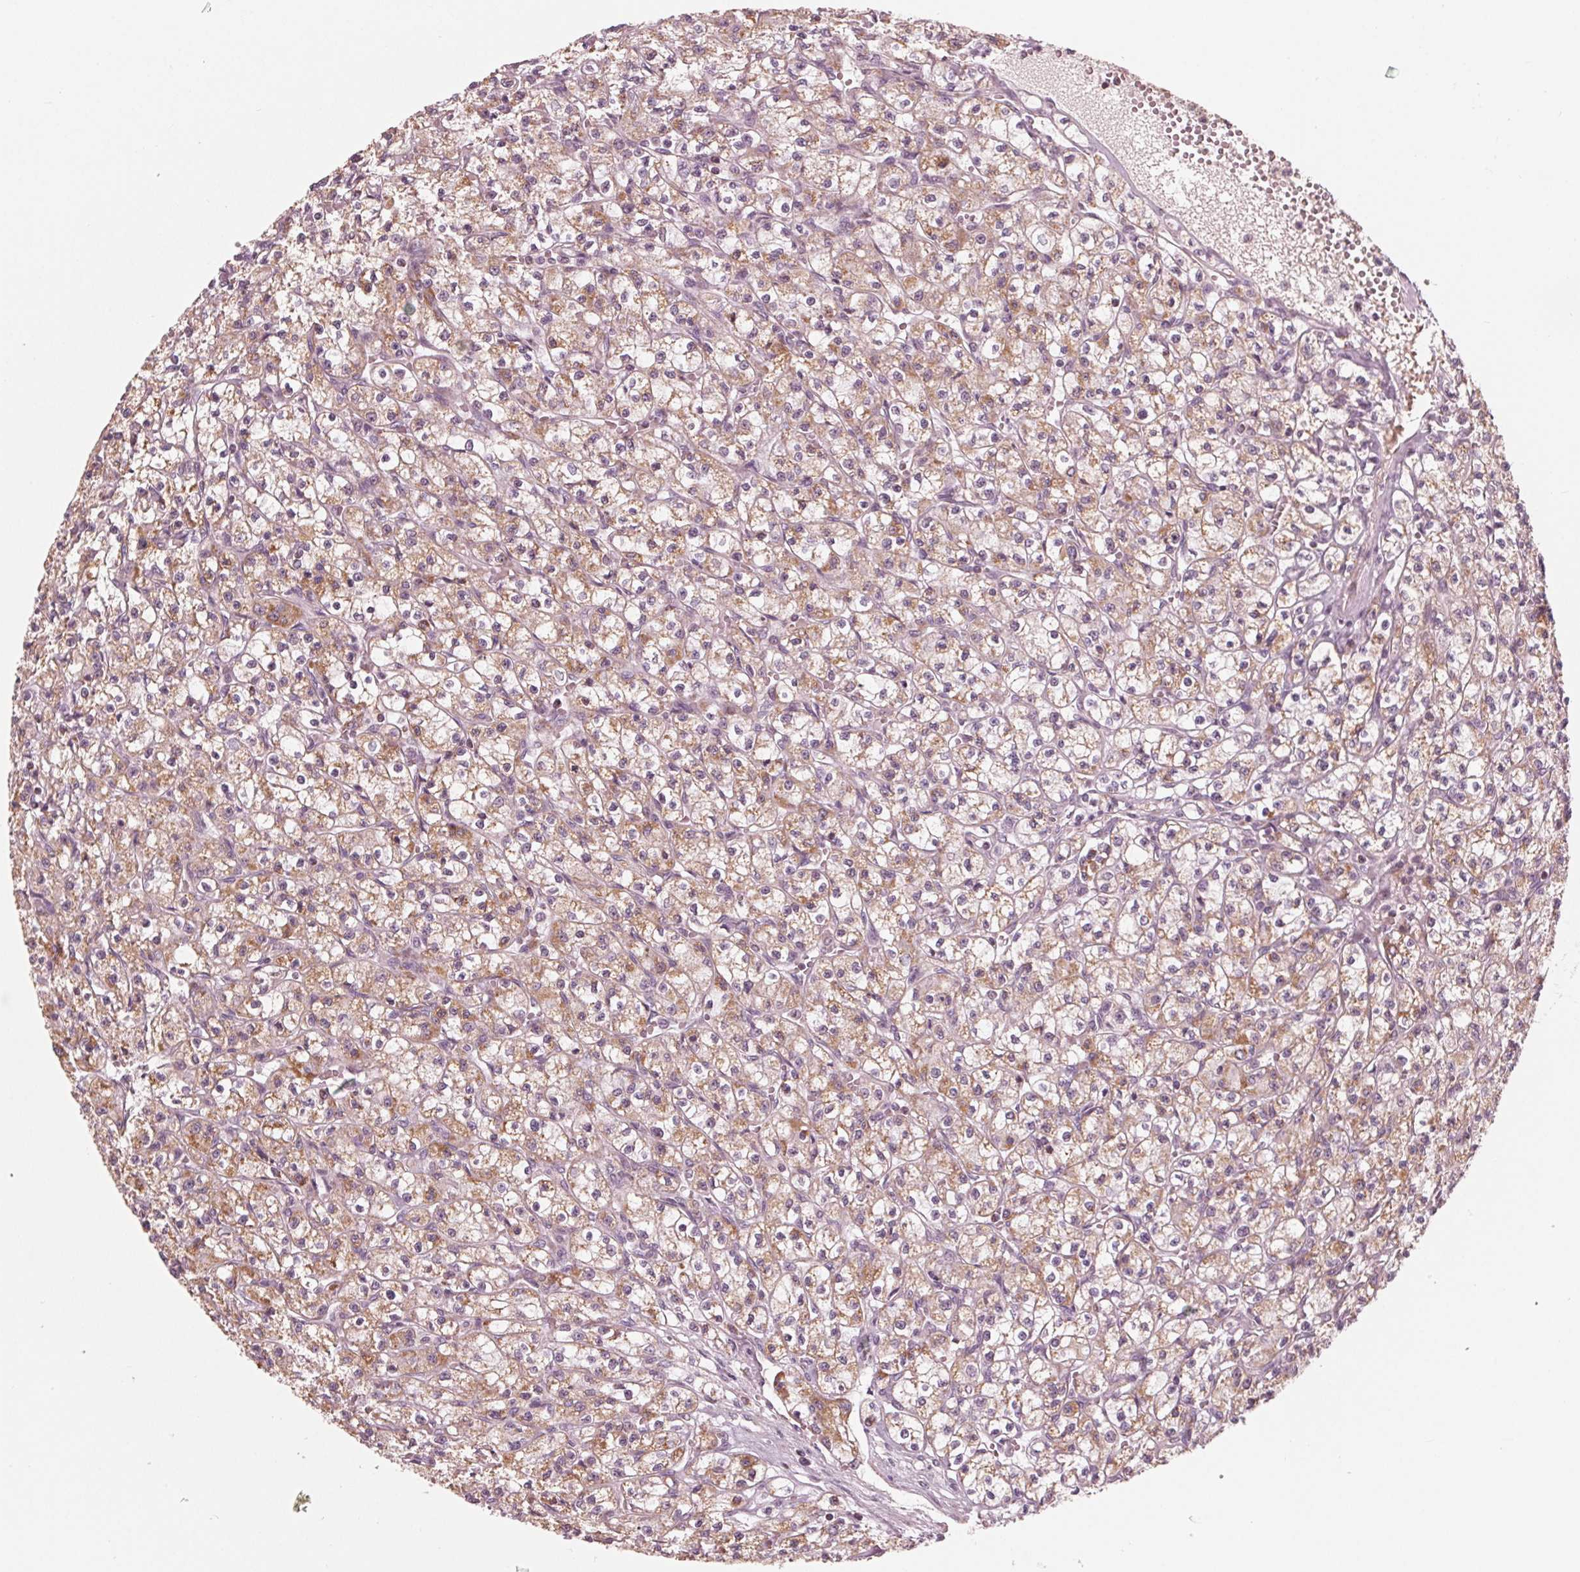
{"staining": {"intensity": "moderate", "quantity": ">75%", "location": "cytoplasmic/membranous"}, "tissue": "renal cancer", "cell_type": "Tumor cells", "image_type": "cancer", "snomed": [{"axis": "morphology", "description": "Adenocarcinoma, NOS"}, {"axis": "topography", "description": "Kidney"}], "caption": "Protein expression analysis of human renal cancer (adenocarcinoma) reveals moderate cytoplasmic/membranous staining in about >75% of tumor cells.", "gene": "DCAF4L2", "patient": {"sex": "female", "age": 70}}